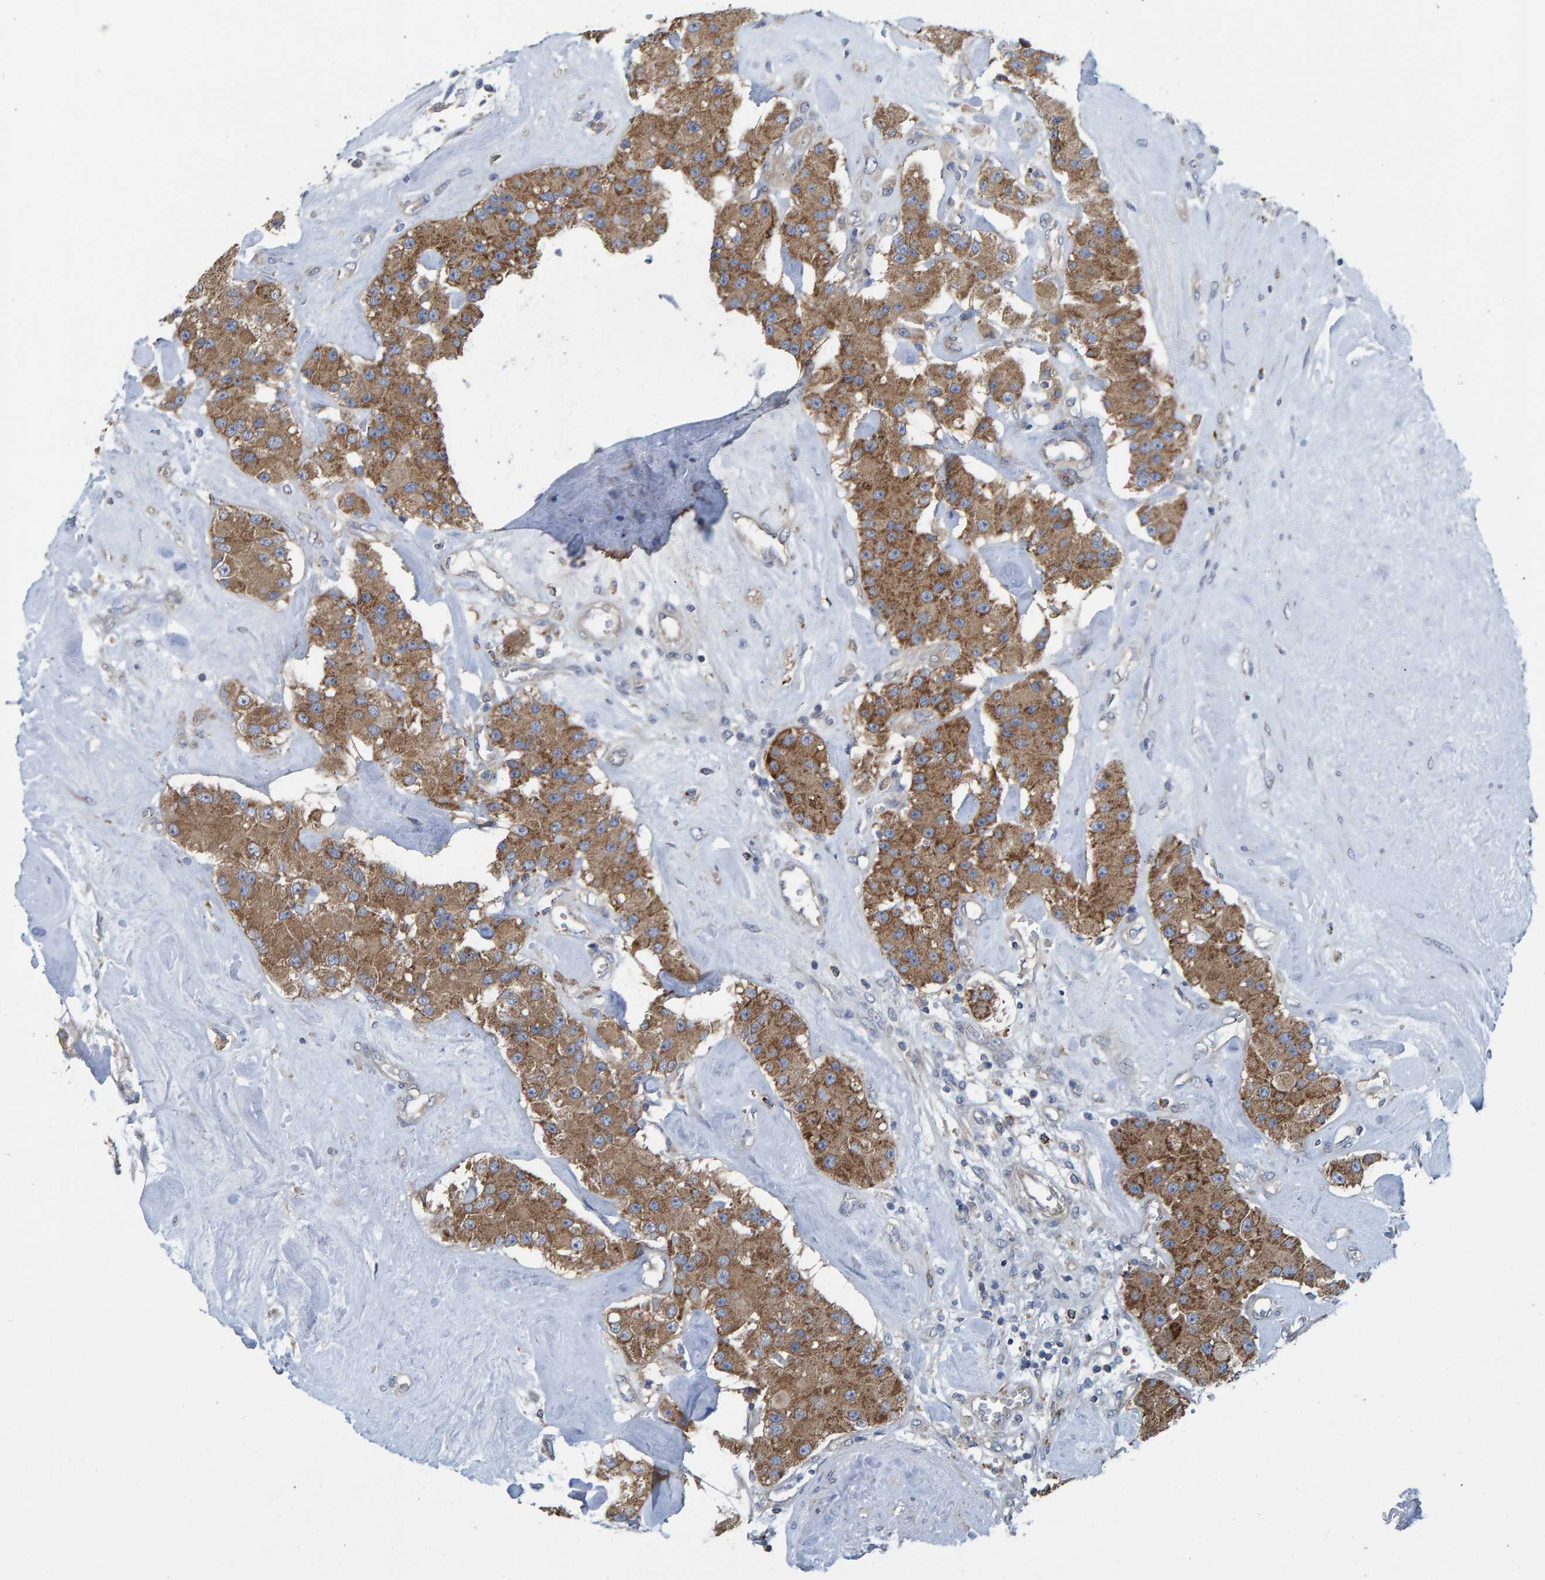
{"staining": {"intensity": "moderate", "quantity": ">75%", "location": "cytoplasmic/membranous"}, "tissue": "carcinoid", "cell_type": "Tumor cells", "image_type": "cancer", "snomed": [{"axis": "morphology", "description": "Carcinoid, malignant, NOS"}, {"axis": "topography", "description": "Pancreas"}], "caption": "Malignant carcinoid stained for a protein (brown) shows moderate cytoplasmic/membranous positive expression in approximately >75% of tumor cells.", "gene": "LRSAM1", "patient": {"sex": "male", "age": 41}}